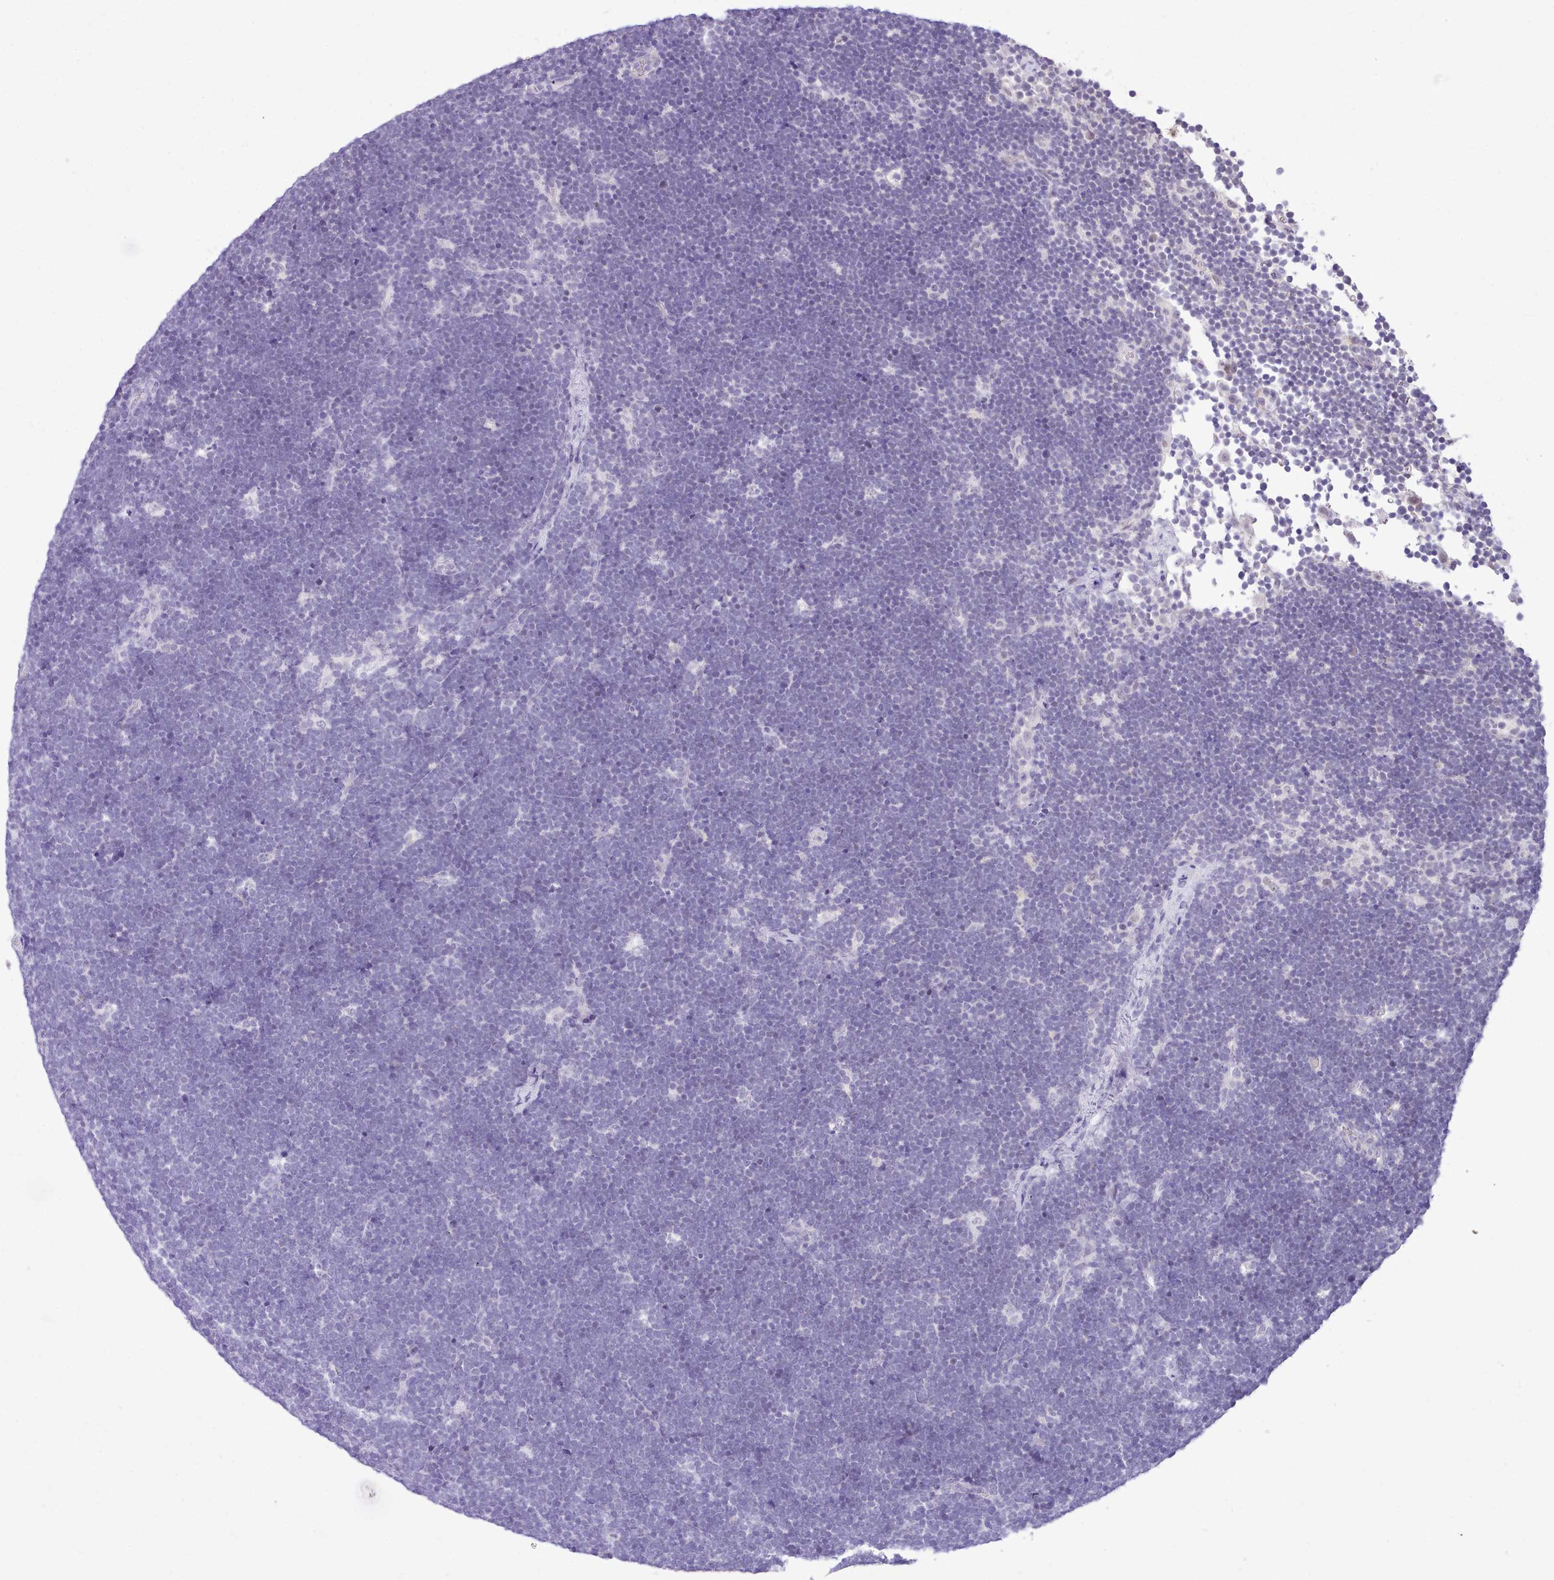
{"staining": {"intensity": "negative", "quantity": "none", "location": "none"}, "tissue": "lymphoma", "cell_type": "Tumor cells", "image_type": "cancer", "snomed": [{"axis": "morphology", "description": "Malignant lymphoma, non-Hodgkin's type, High grade"}, {"axis": "topography", "description": "Lymph node"}], "caption": "Tumor cells show no significant positivity in lymphoma.", "gene": "LRRC37A", "patient": {"sex": "male", "age": 13}}